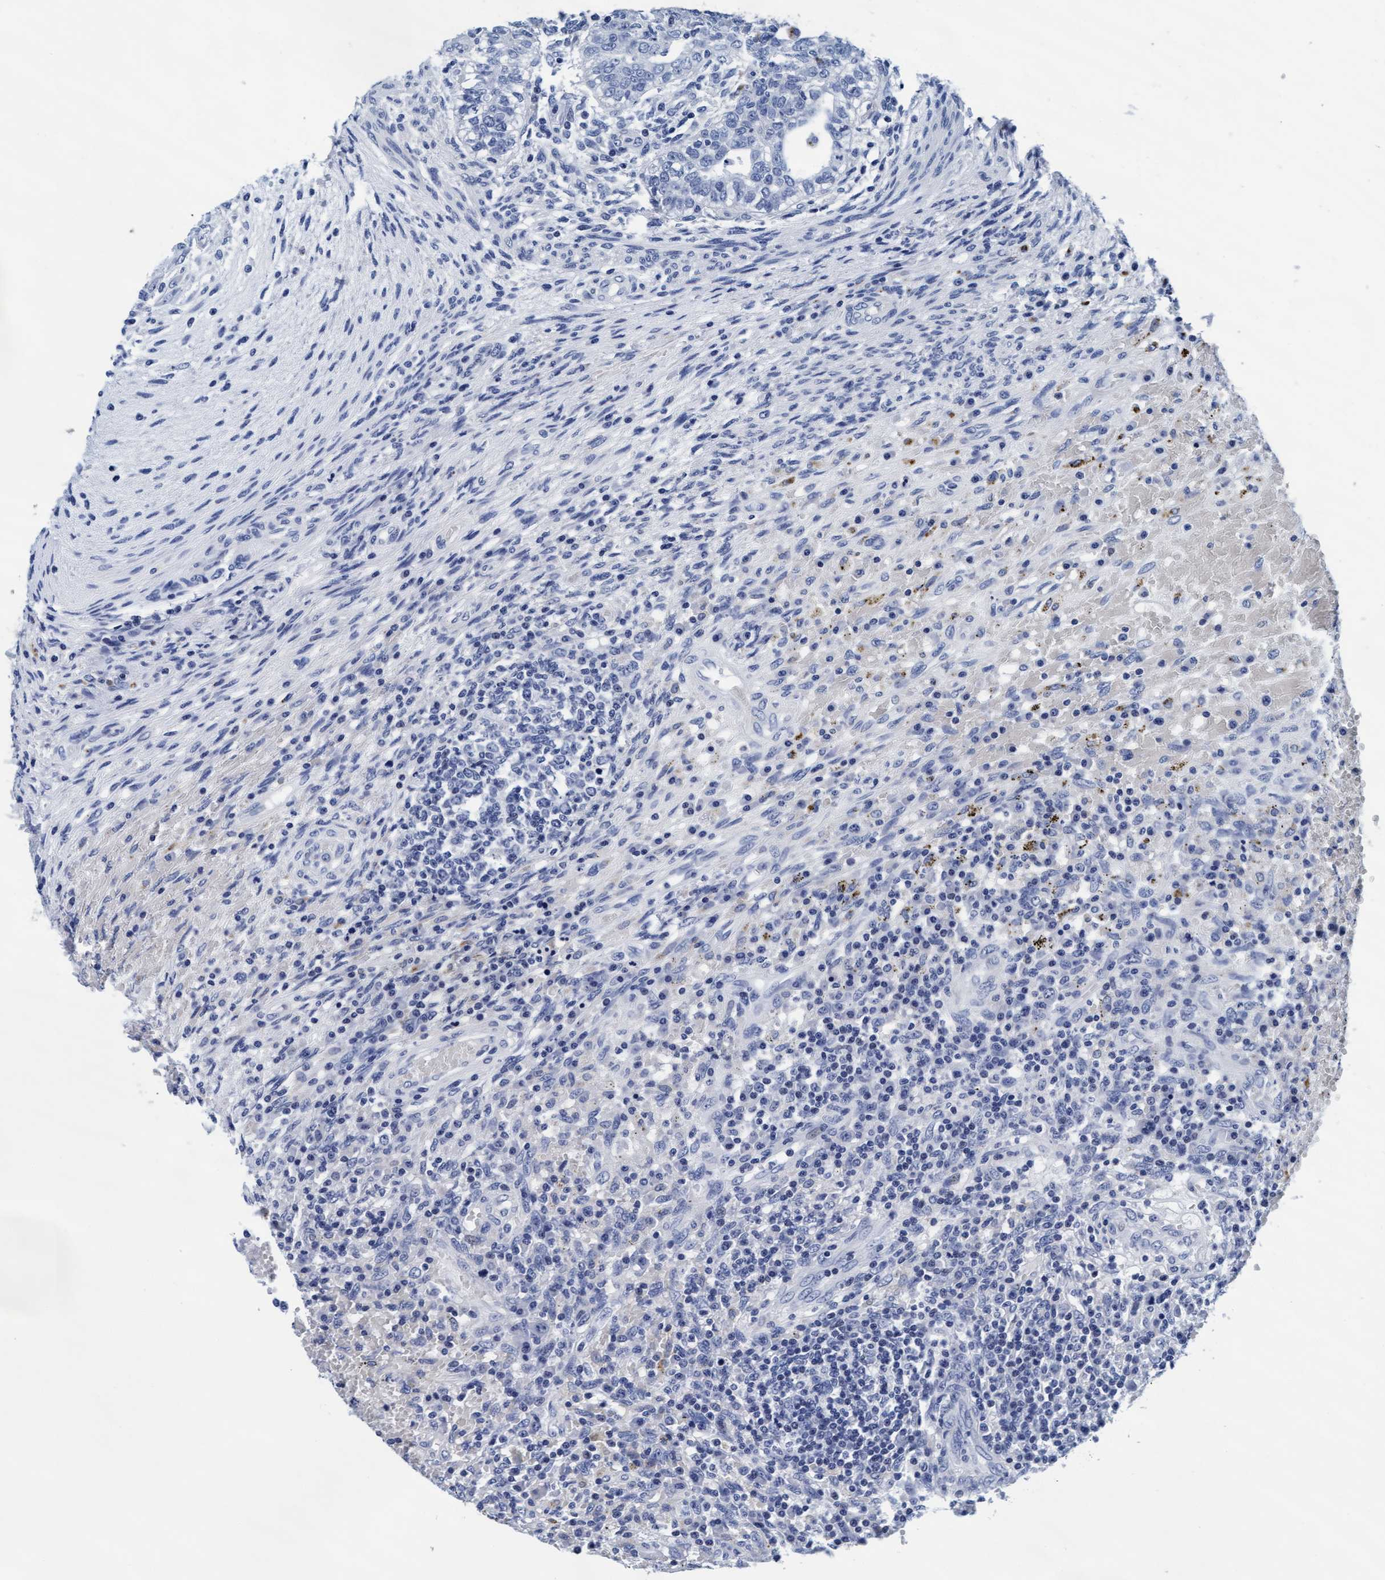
{"staining": {"intensity": "negative", "quantity": "none", "location": "none"}, "tissue": "testis cancer", "cell_type": "Tumor cells", "image_type": "cancer", "snomed": [{"axis": "morphology", "description": "Carcinoma, Embryonal, NOS"}, {"axis": "topography", "description": "Testis"}], "caption": "Embryonal carcinoma (testis) was stained to show a protein in brown. There is no significant expression in tumor cells.", "gene": "ARSG", "patient": {"sex": "male", "age": 26}}